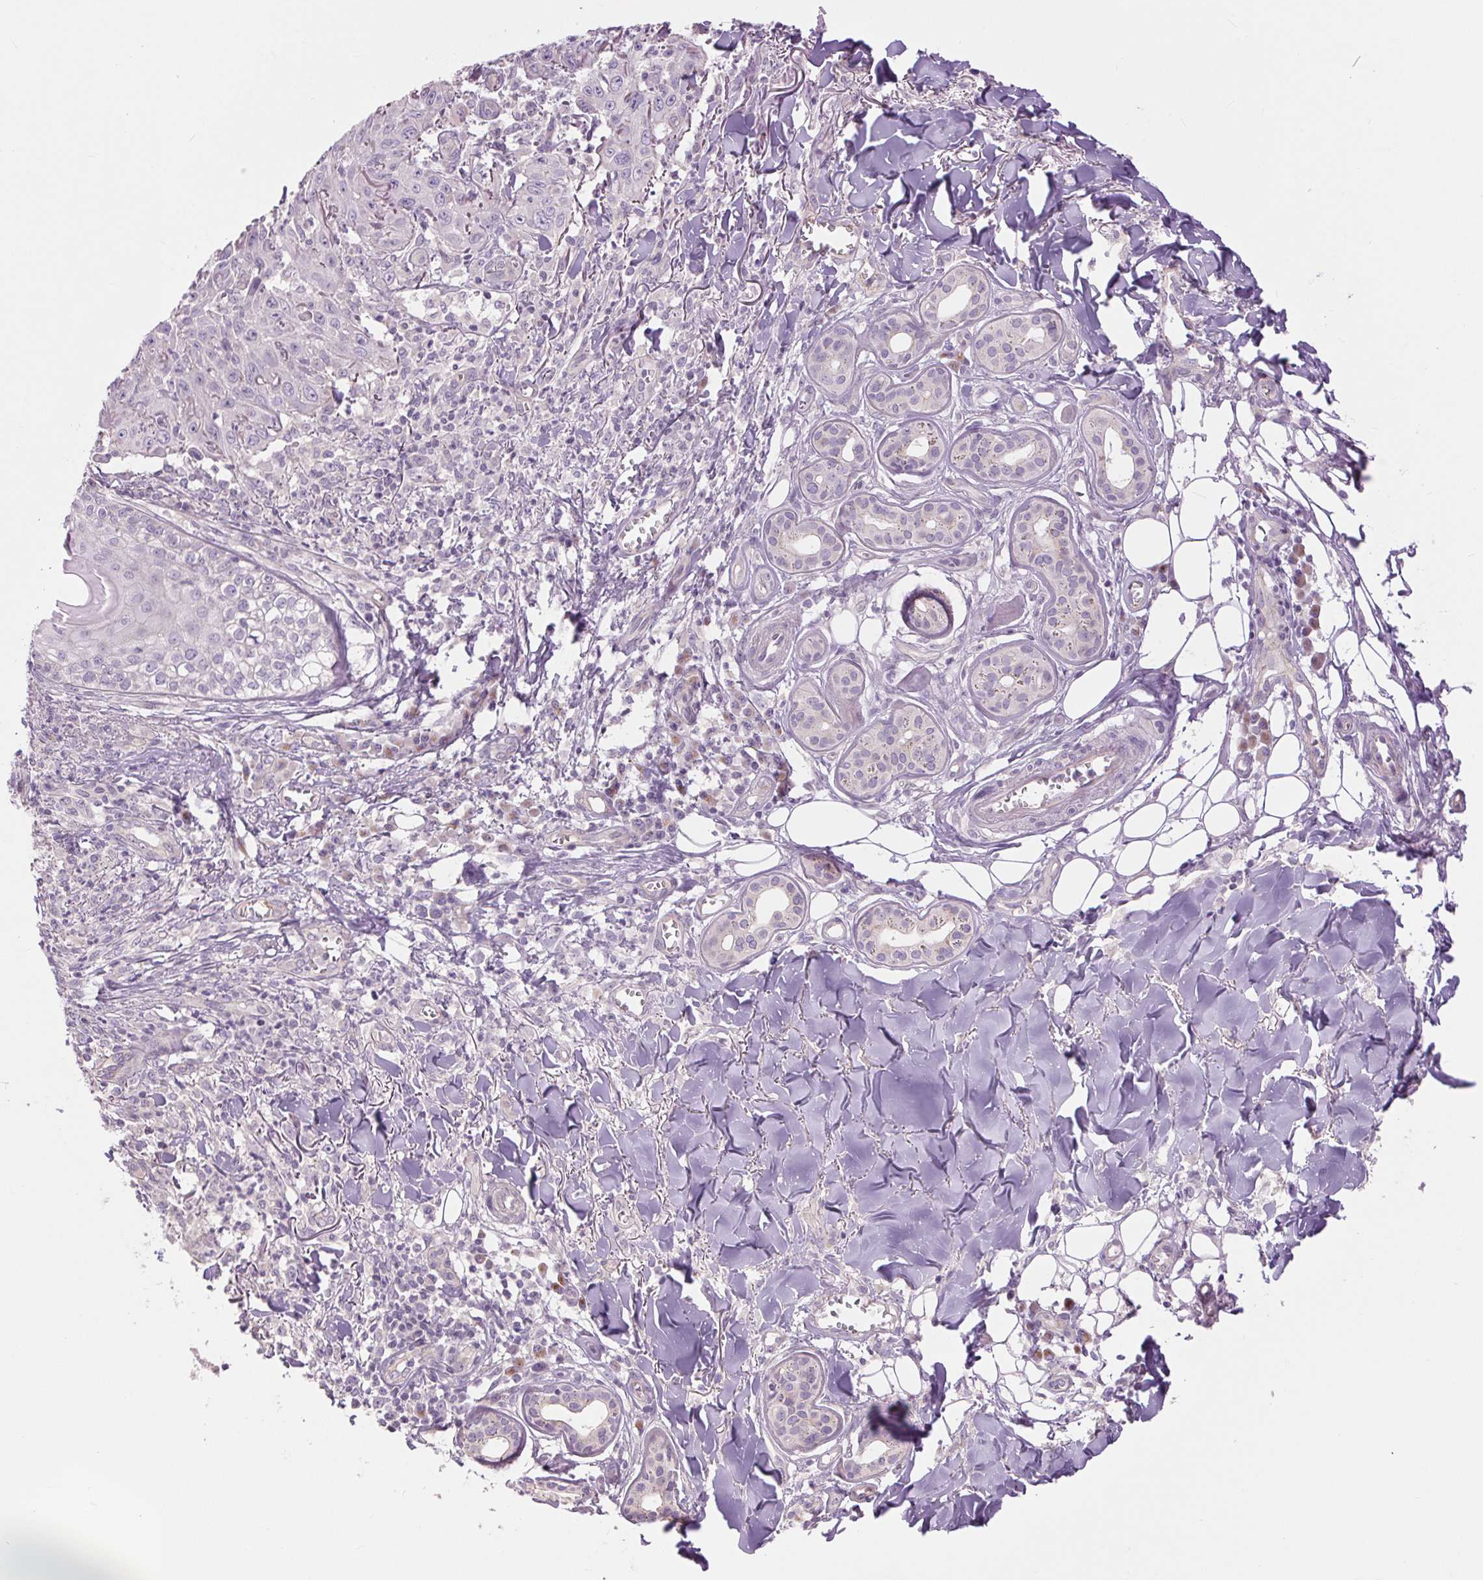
{"staining": {"intensity": "negative", "quantity": "none", "location": "none"}, "tissue": "skin cancer", "cell_type": "Tumor cells", "image_type": "cancer", "snomed": [{"axis": "morphology", "description": "Squamous cell carcinoma, NOS"}, {"axis": "topography", "description": "Skin"}], "caption": "IHC image of neoplastic tissue: squamous cell carcinoma (skin) stained with DAB (3,3'-diaminobenzidine) demonstrates no significant protein positivity in tumor cells. (Stains: DAB immunohistochemistry (IHC) with hematoxylin counter stain, Microscopy: brightfield microscopy at high magnification).", "gene": "CTNNA3", "patient": {"sex": "male", "age": 75}}